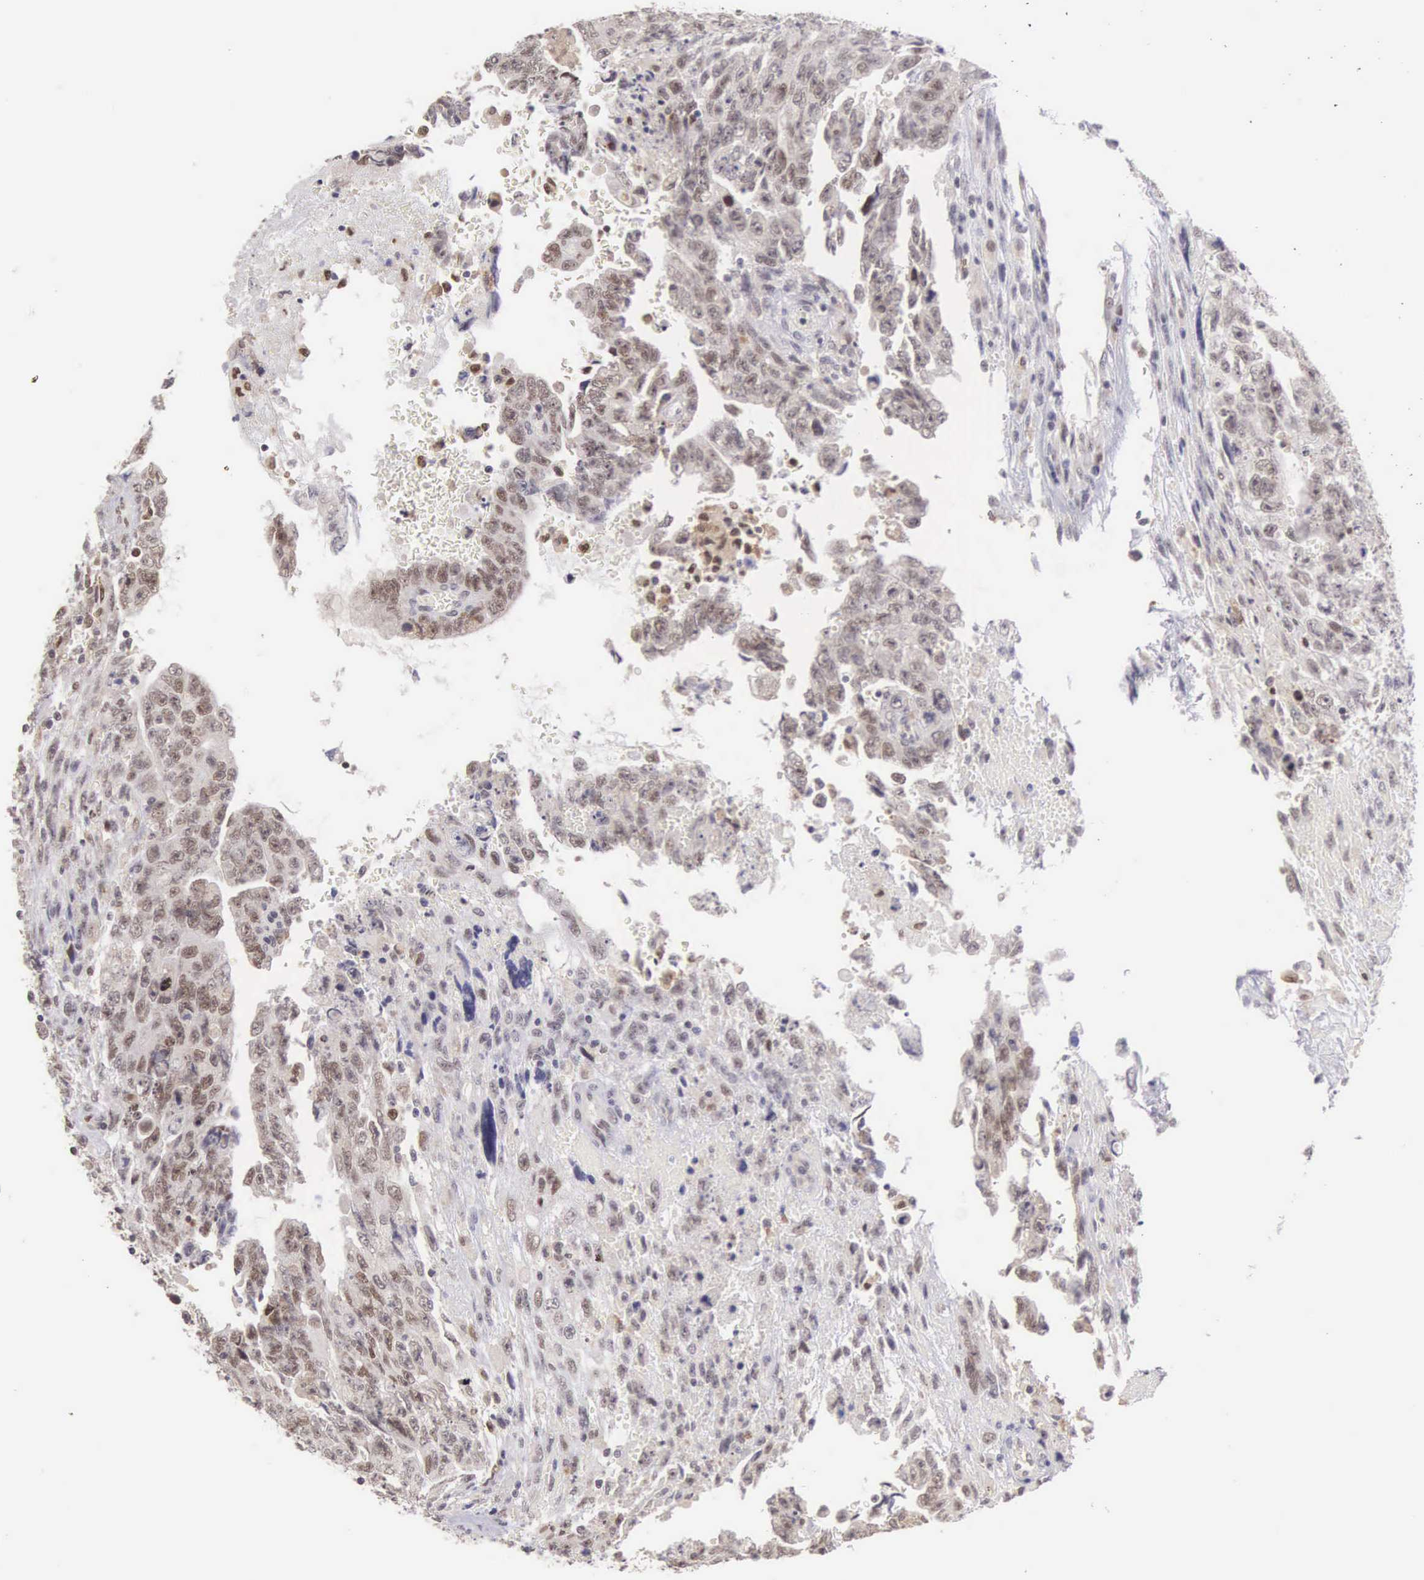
{"staining": {"intensity": "weak", "quantity": "25%-75%", "location": "nuclear"}, "tissue": "testis cancer", "cell_type": "Tumor cells", "image_type": "cancer", "snomed": [{"axis": "morphology", "description": "Carcinoma, Embryonal, NOS"}, {"axis": "topography", "description": "Testis"}], "caption": "This photomicrograph exhibits testis cancer stained with immunohistochemistry to label a protein in brown. The nuclear of tumor cells show weak positivity for the protein. Nuclei are counter-stained blue.", "gene": "GRK3", "patient": {"sex": "male", "age": 28}}